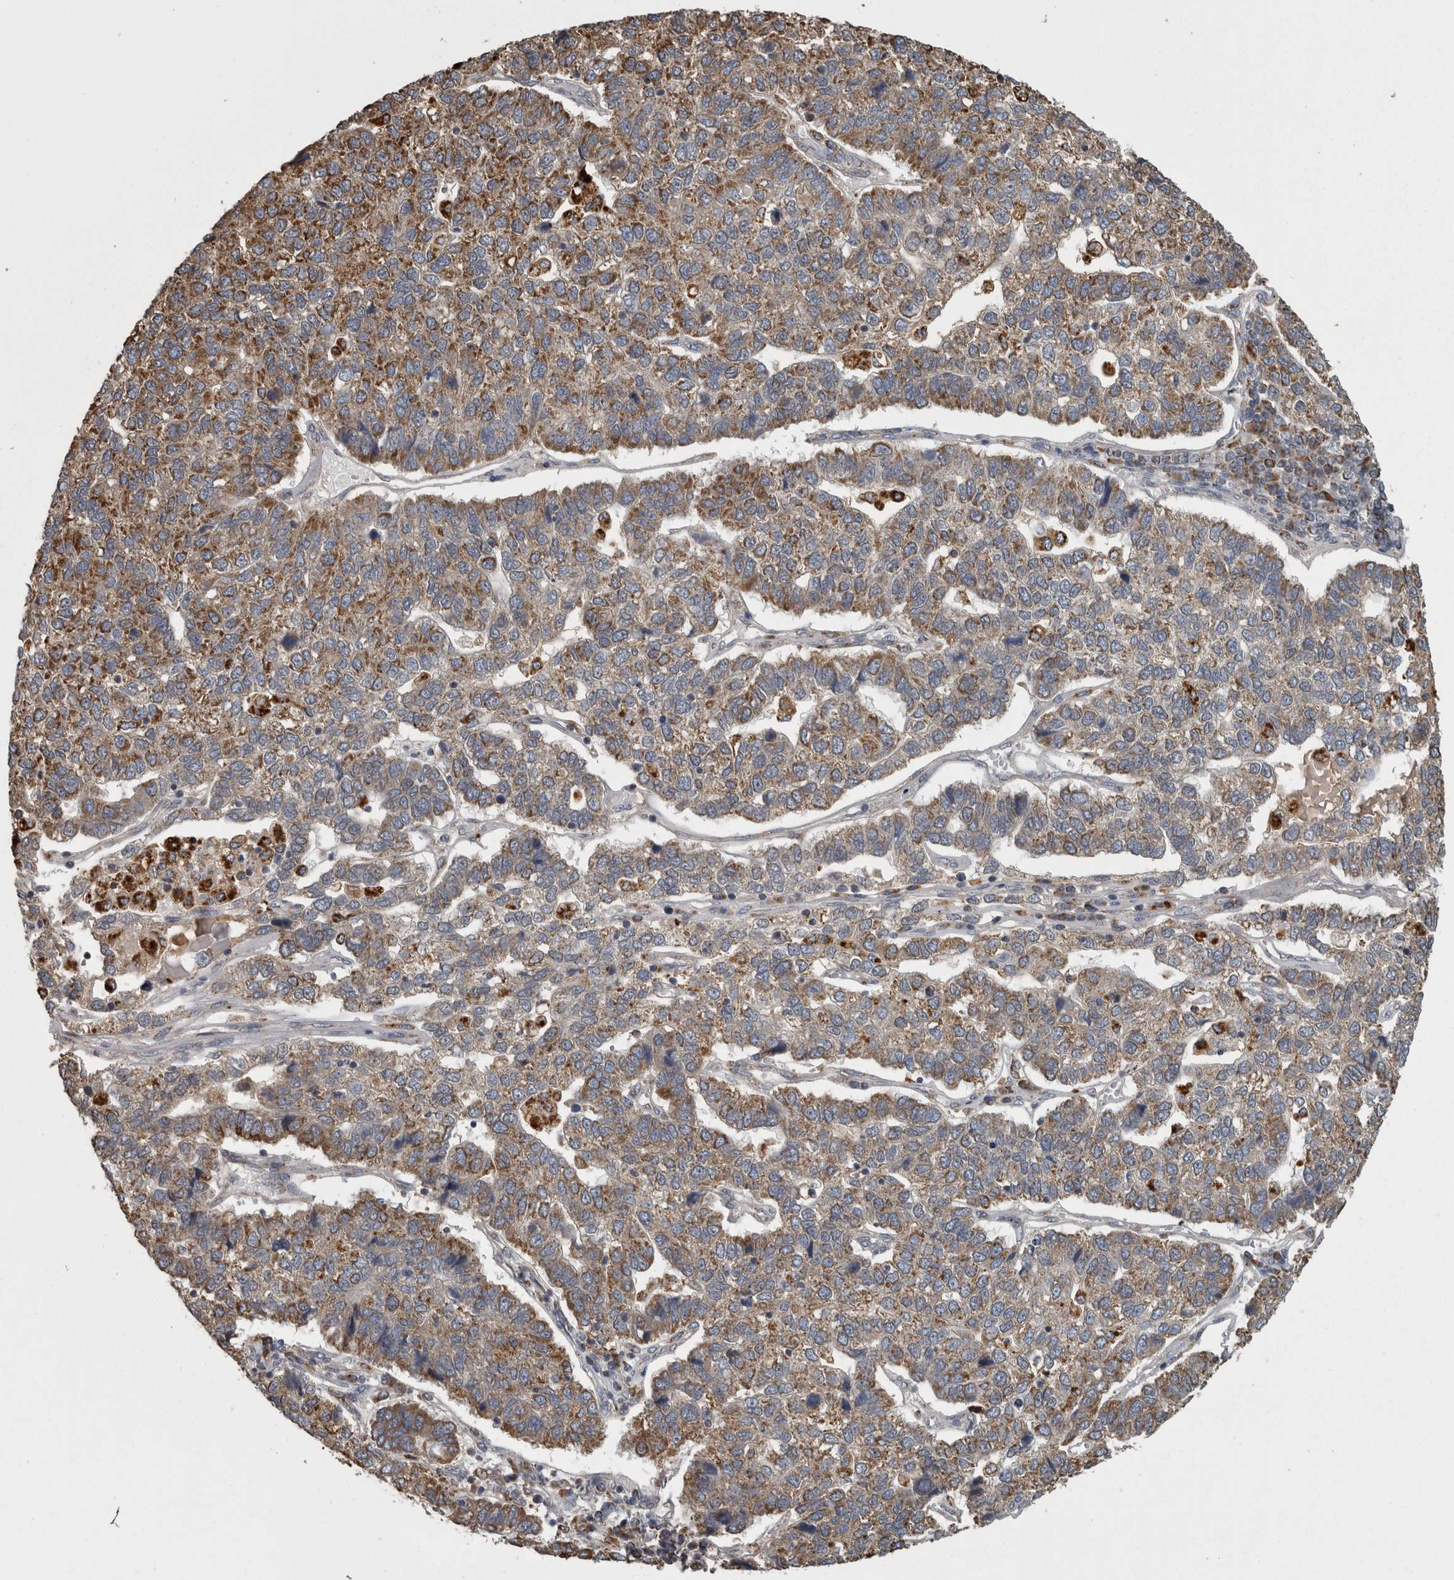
{"staining": {"intensity": "moderate", "quantity": ">75%", "location": "cytoplasmic/membranous"}, "tissue": "pancreatic cancer", "cell_type": "Tumor cells", "image_type": "cancer", "snomed": [{"axis": "morphology", "description": "Adenocarcinoma, NOS"}, {"axis": "topography", "description": "Pancreas"}], "caption": "Immunohistochemical staining of human pancreatic cancer (adenocarcinoma) shows medium levels of moderate cytoplasmic/membranous positivity in approximately >75% of tumor cells.", "gene": "FRK", "patient": {"sex": "female", "age": 61}}